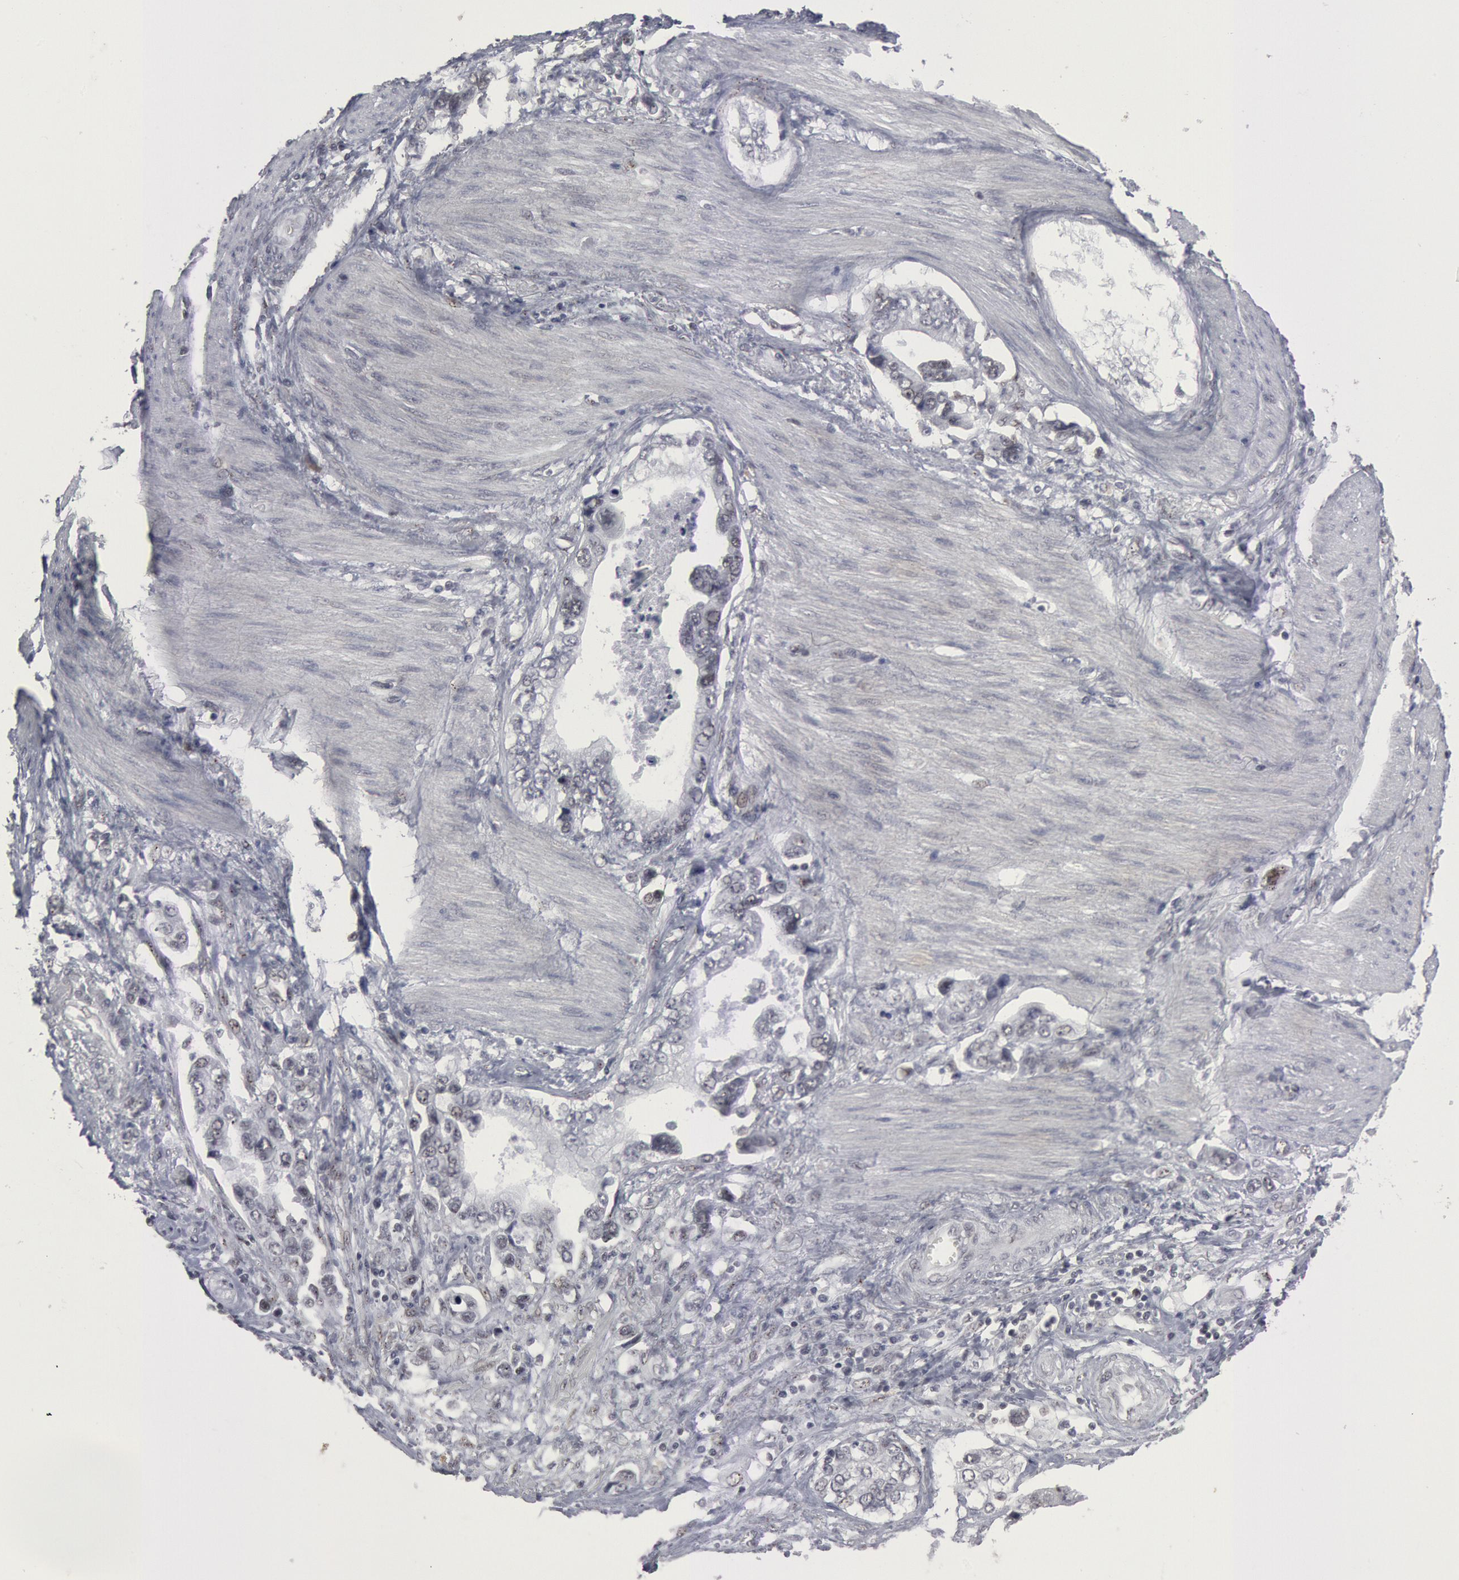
{"staining": {"intensity": "negative", "quantity": "none", "location": "none"}, "tissue": "stomach cancer", "cell_type": "Tumor cells", "image_type": "cancer", "snomed": [{"axis": "morphology", "description": "Adenocarcinoma, NOS"}, {"axis": "topography", "description": "Pancreas"}, {"axis": "topography", "description": "Stomach, upper"}], "caption": "An immunohistochemistry (IHC) photomicrograph of stomach cancer (adenocarcinoma) is shown. There is no staining in tumor cells of stomach cancer (adenocarcinoma). (DAB immunohistochemistry visualized using brightfield microscopy, high magnification).", "gene": "FOXO1", "patient": {"sex": "male", "age": 77}}